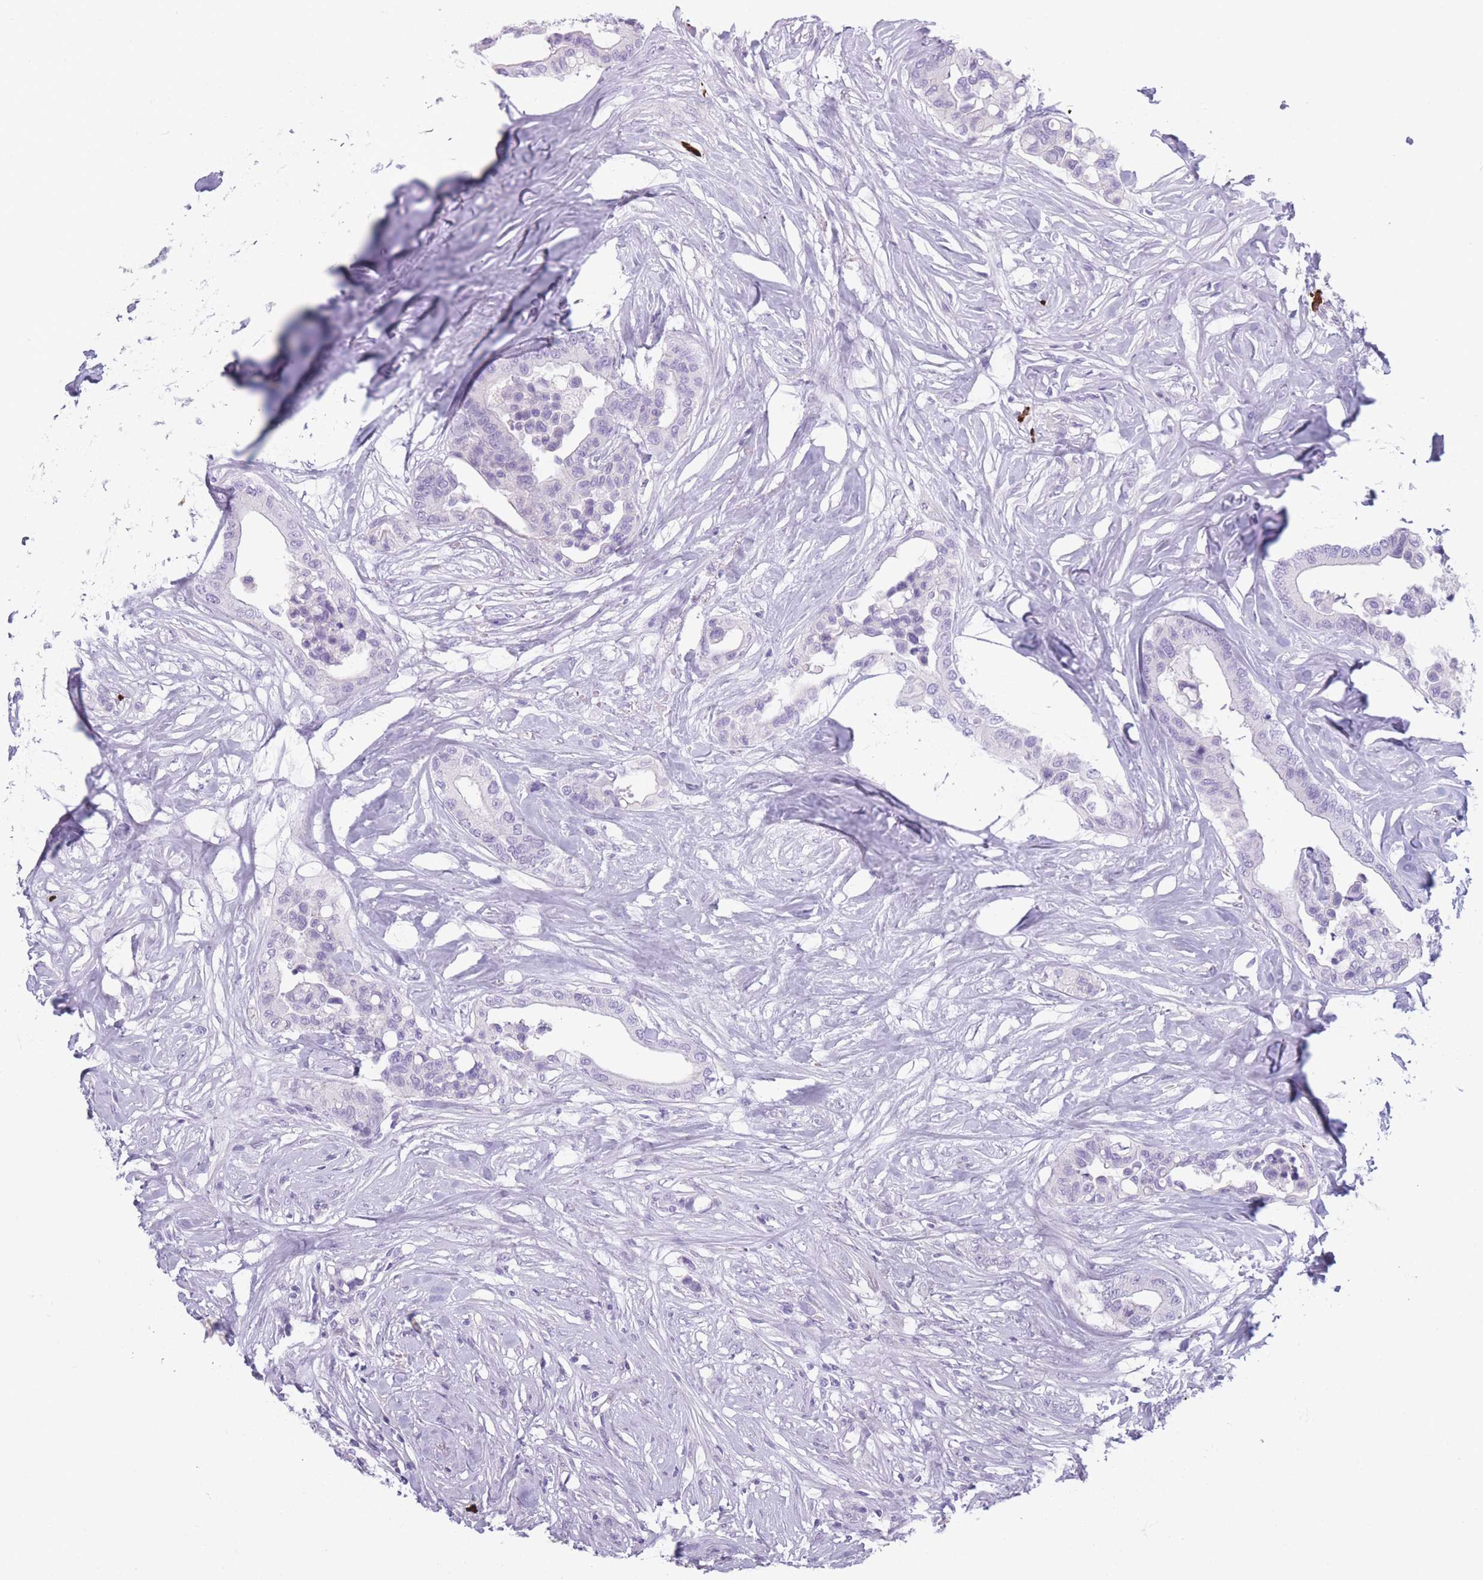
{"staining": {"intensity": "negative", "quantity": "none", "location": "none"}, "tissue": "colorectal cancer", "cell_type": "Tumor cells", "image_type": "cancer", "snomed": [{"axis": "morphology", "description": "Normal tissue, NOS"}, {"axis": "morphology", "description": "Adenocarcinoma, NOS"}, {"axis": "topography", "description": "Colon"}], "caption": "High magnification brightfield microscopy of adenocarcinoma (colorectal) stained with DAB (3,3'-diaminobenzidine) (brown) and counterstained with hematoxylin (blue): tumor cells show no significant staining. (DAB IHC, high magnification).", "gene": "PLEKHG2", "patient": {"sex": "male", "age": 82}}